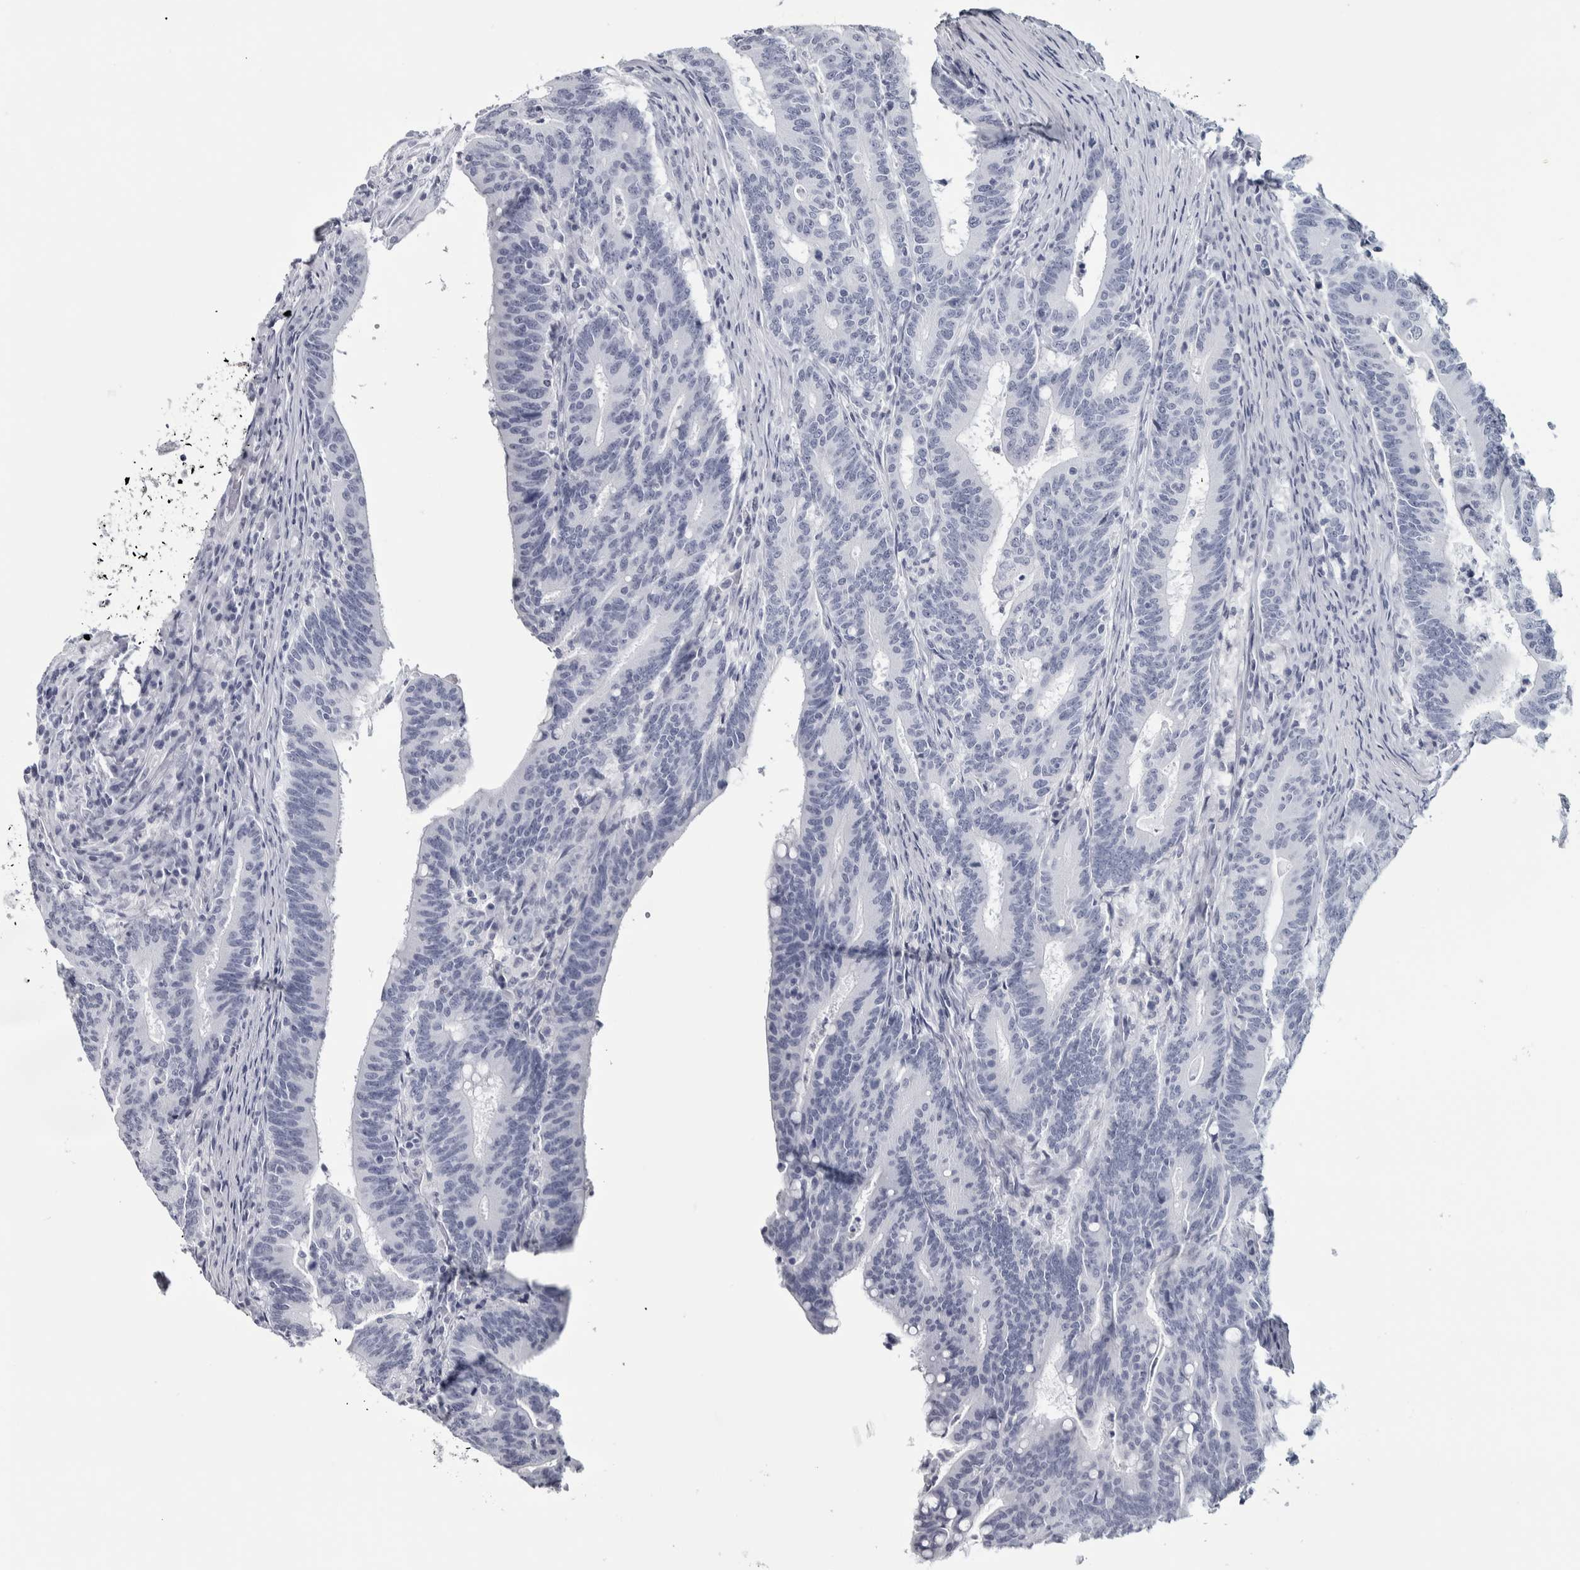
{"staining": {"intensity": "negative", "quantity": "none", "location": "none"}, "tissue": "colorectal cancer", "cell_type": "Tumor cells", "image_type": "cancer", "snomed": [{"axis": "morphology", "description": "Adenocarcinoma, NOS"}, {"axis": "topography", "description": "Colon"}], "caption": "An immunohistochemistry image of adenocarcinoma (colorectal) is shown. There is no staining in tumor cells of adenocarcinoma (colorectal).", "gene": "NECAB1", "patient": {"sex": "female", "age": 66}}